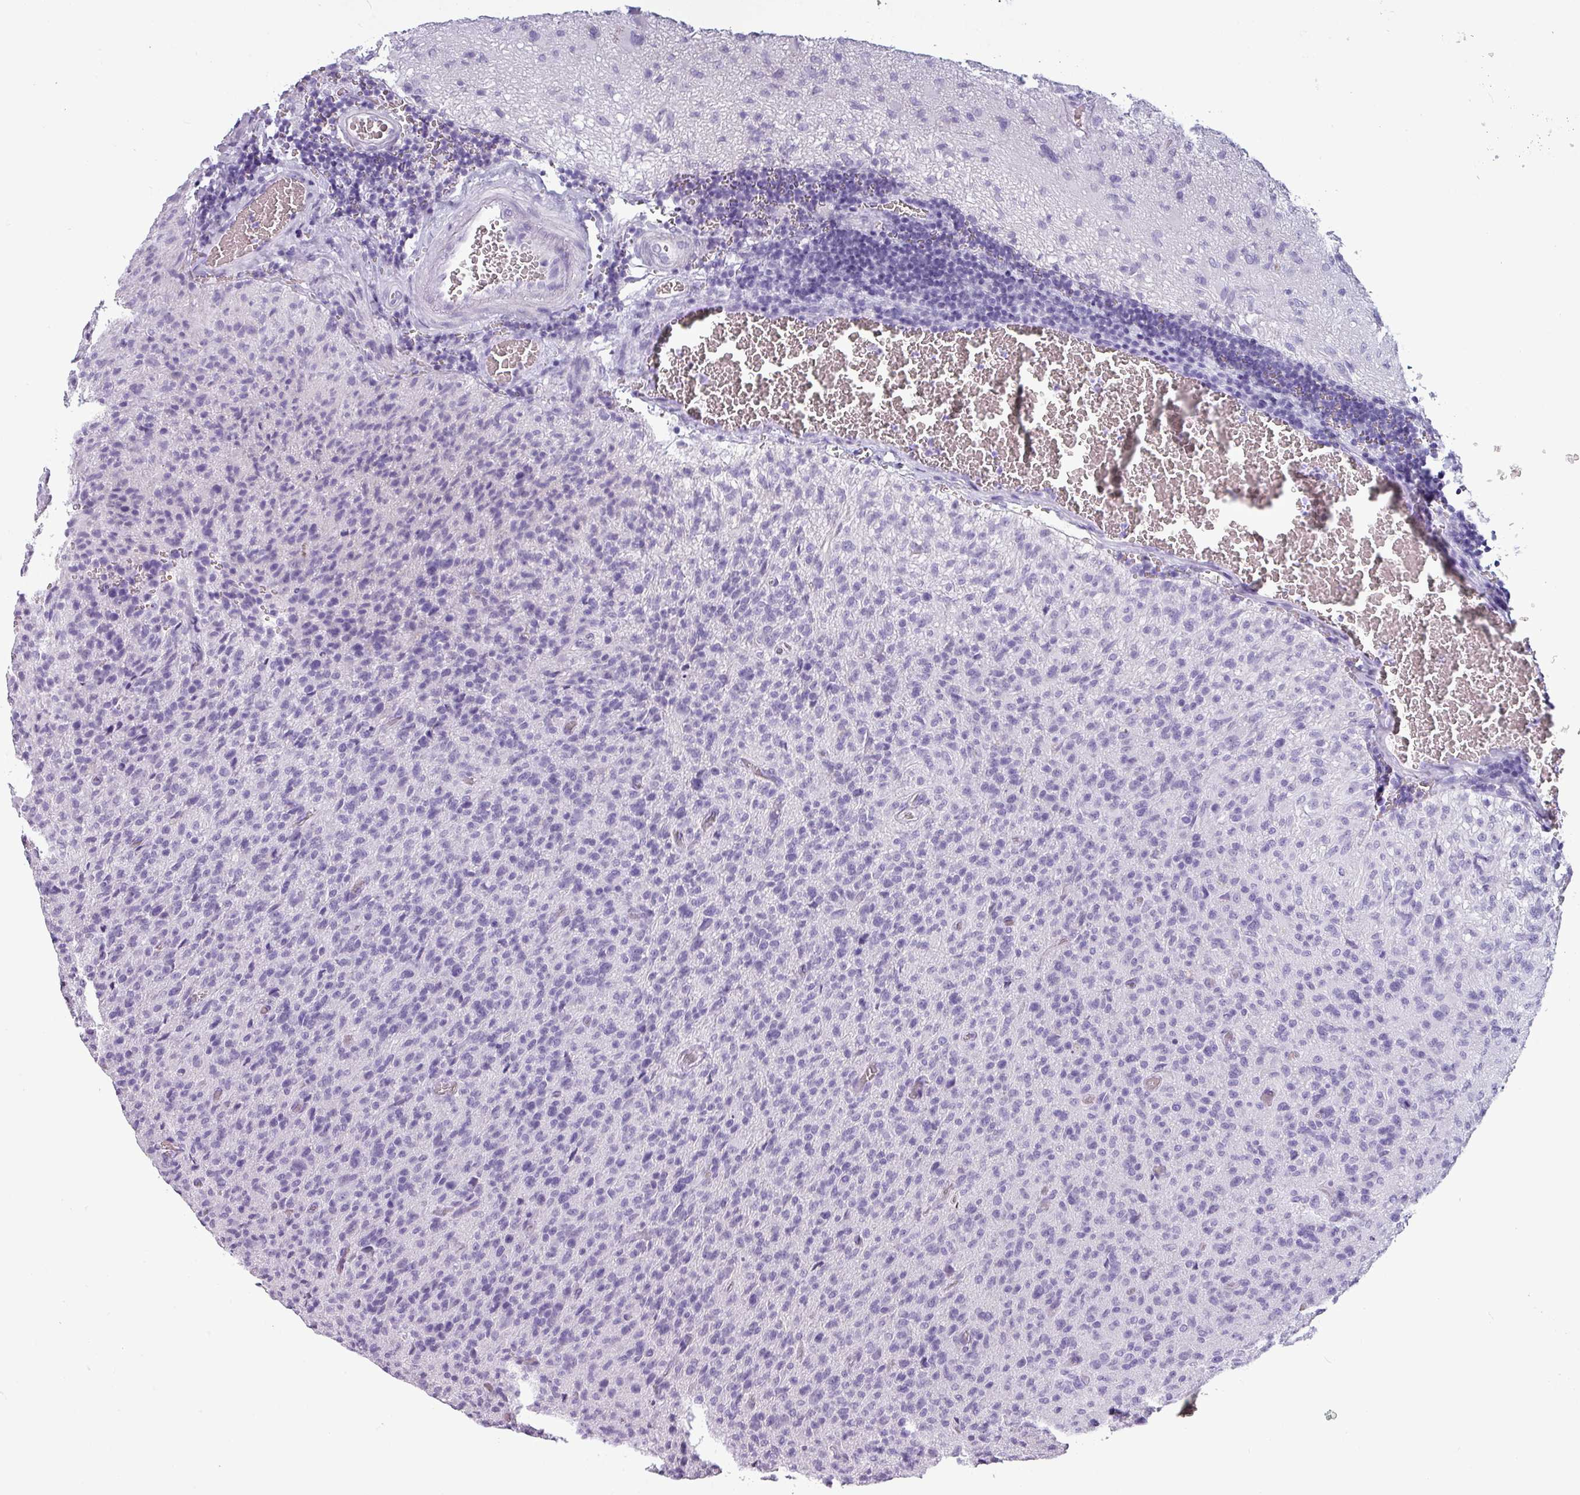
{"staining": {"intensity": "negative", "quantity": "none", "location": "none"}, "tissue": "glioma", "cell_type": "Tumor cells", "image_type": "cancer", "snomed": [{"axis": "morphology", "description": "Glioma, malignant, High grade"}, {"axis": "topography", "description": "Brain"}], "caption": "The IHC micrograph has no significant positivity in tumor cells of malignant glioma (high-grade) tissue.", "gene": "CRYBB2", "patient": {"sex": "female", "age": 57}}